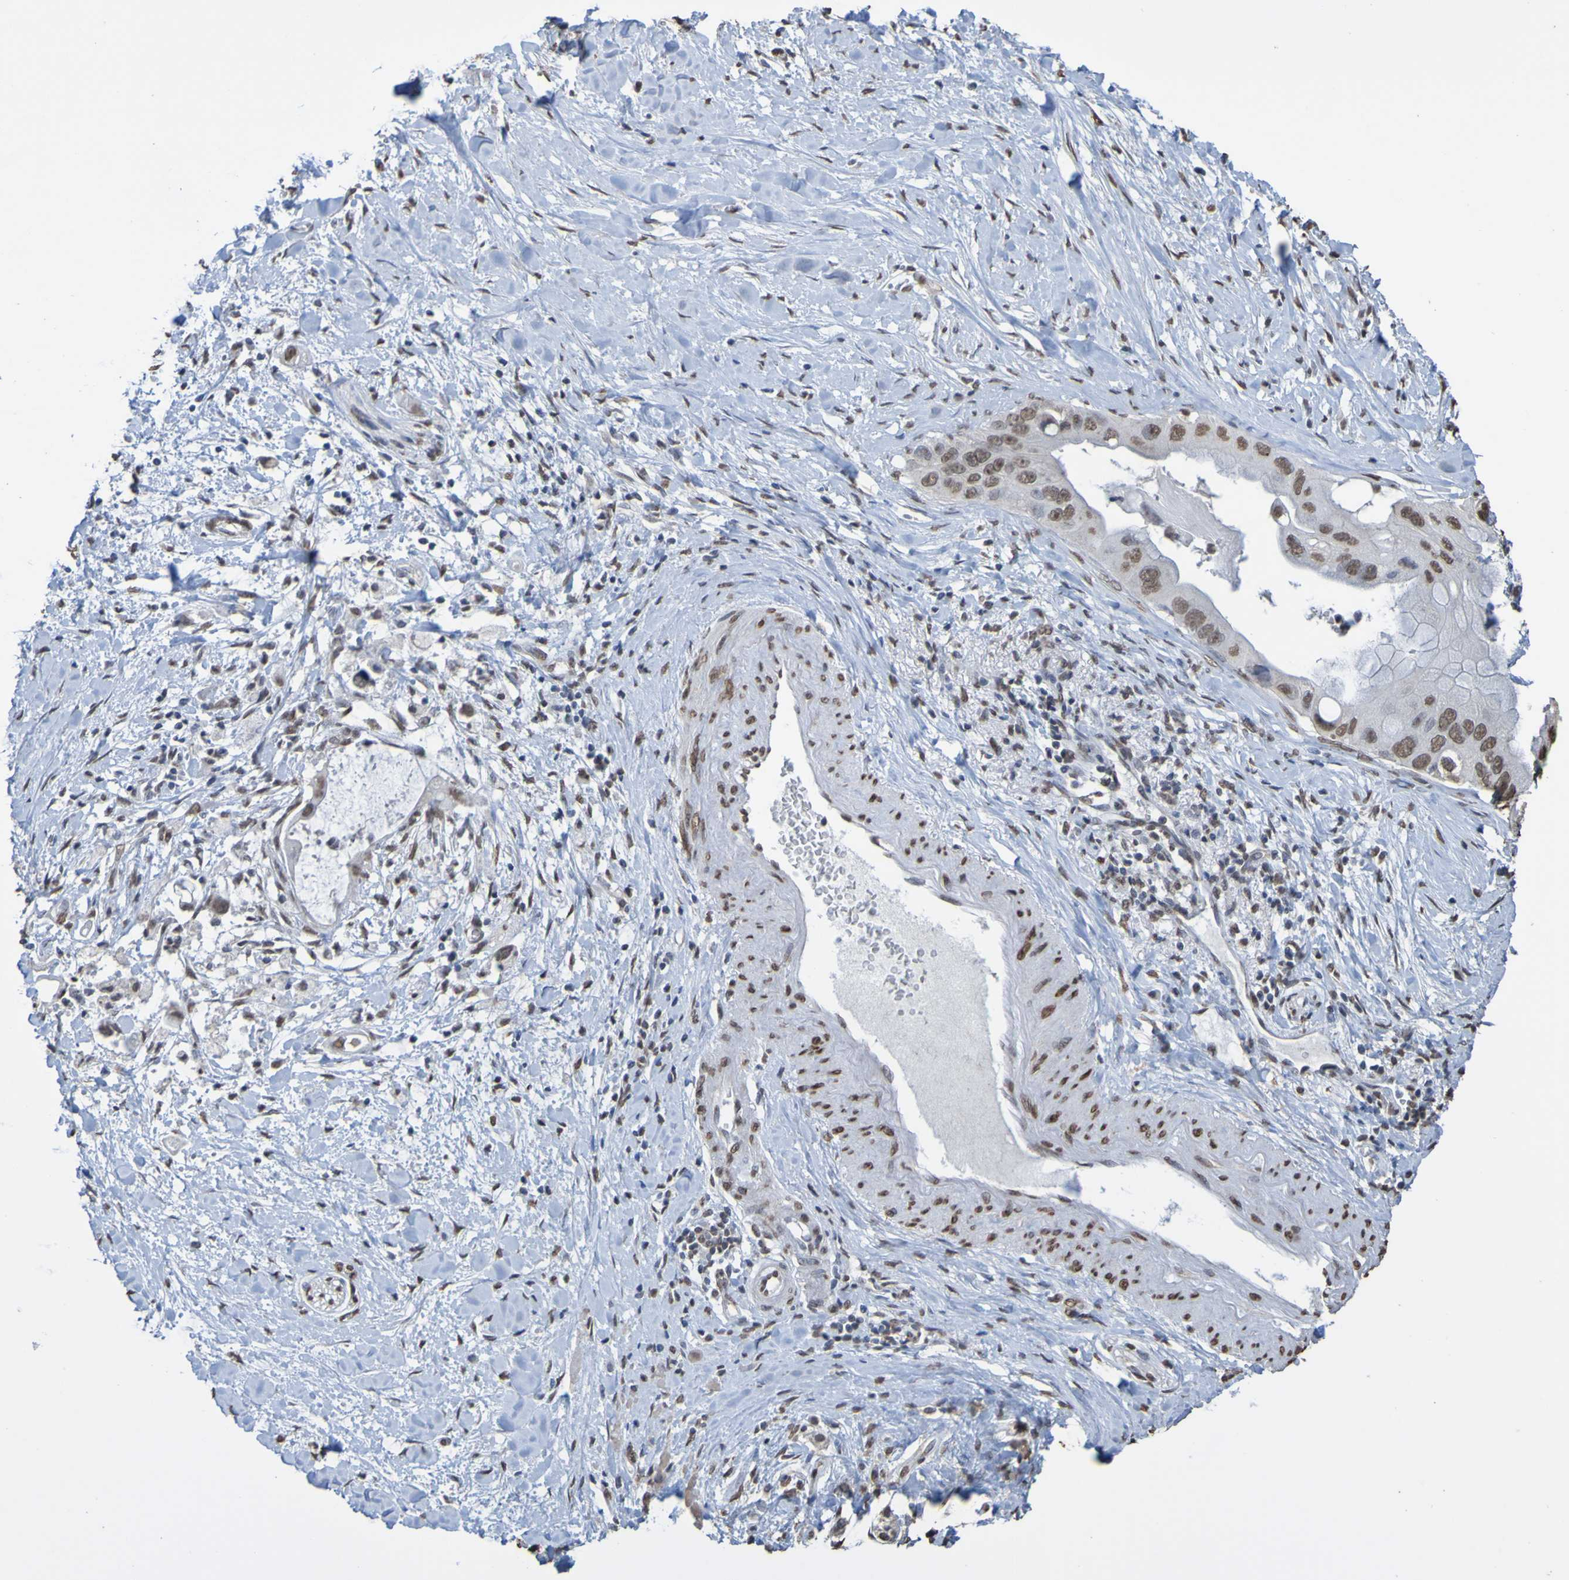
{"staining": {"intensity": "moderate", "quantity": ">75%", "location": "nuclear"}, "tissue": "pancreatic cancer", "cell_type": "Tumor cells", "image_type": "cancer", "snomed": [{"axis": "morphology", "description": "Adenocarcinoma, NOS"}, {"axis": "topography", "description": "Pancreas"}], "caption": "Tumor cells display moderate nuclear expression in about >75% of cells in pancreatic cancer.", "gene": "ALKBH2", "patient": {"sex": "male", "age": 55}}